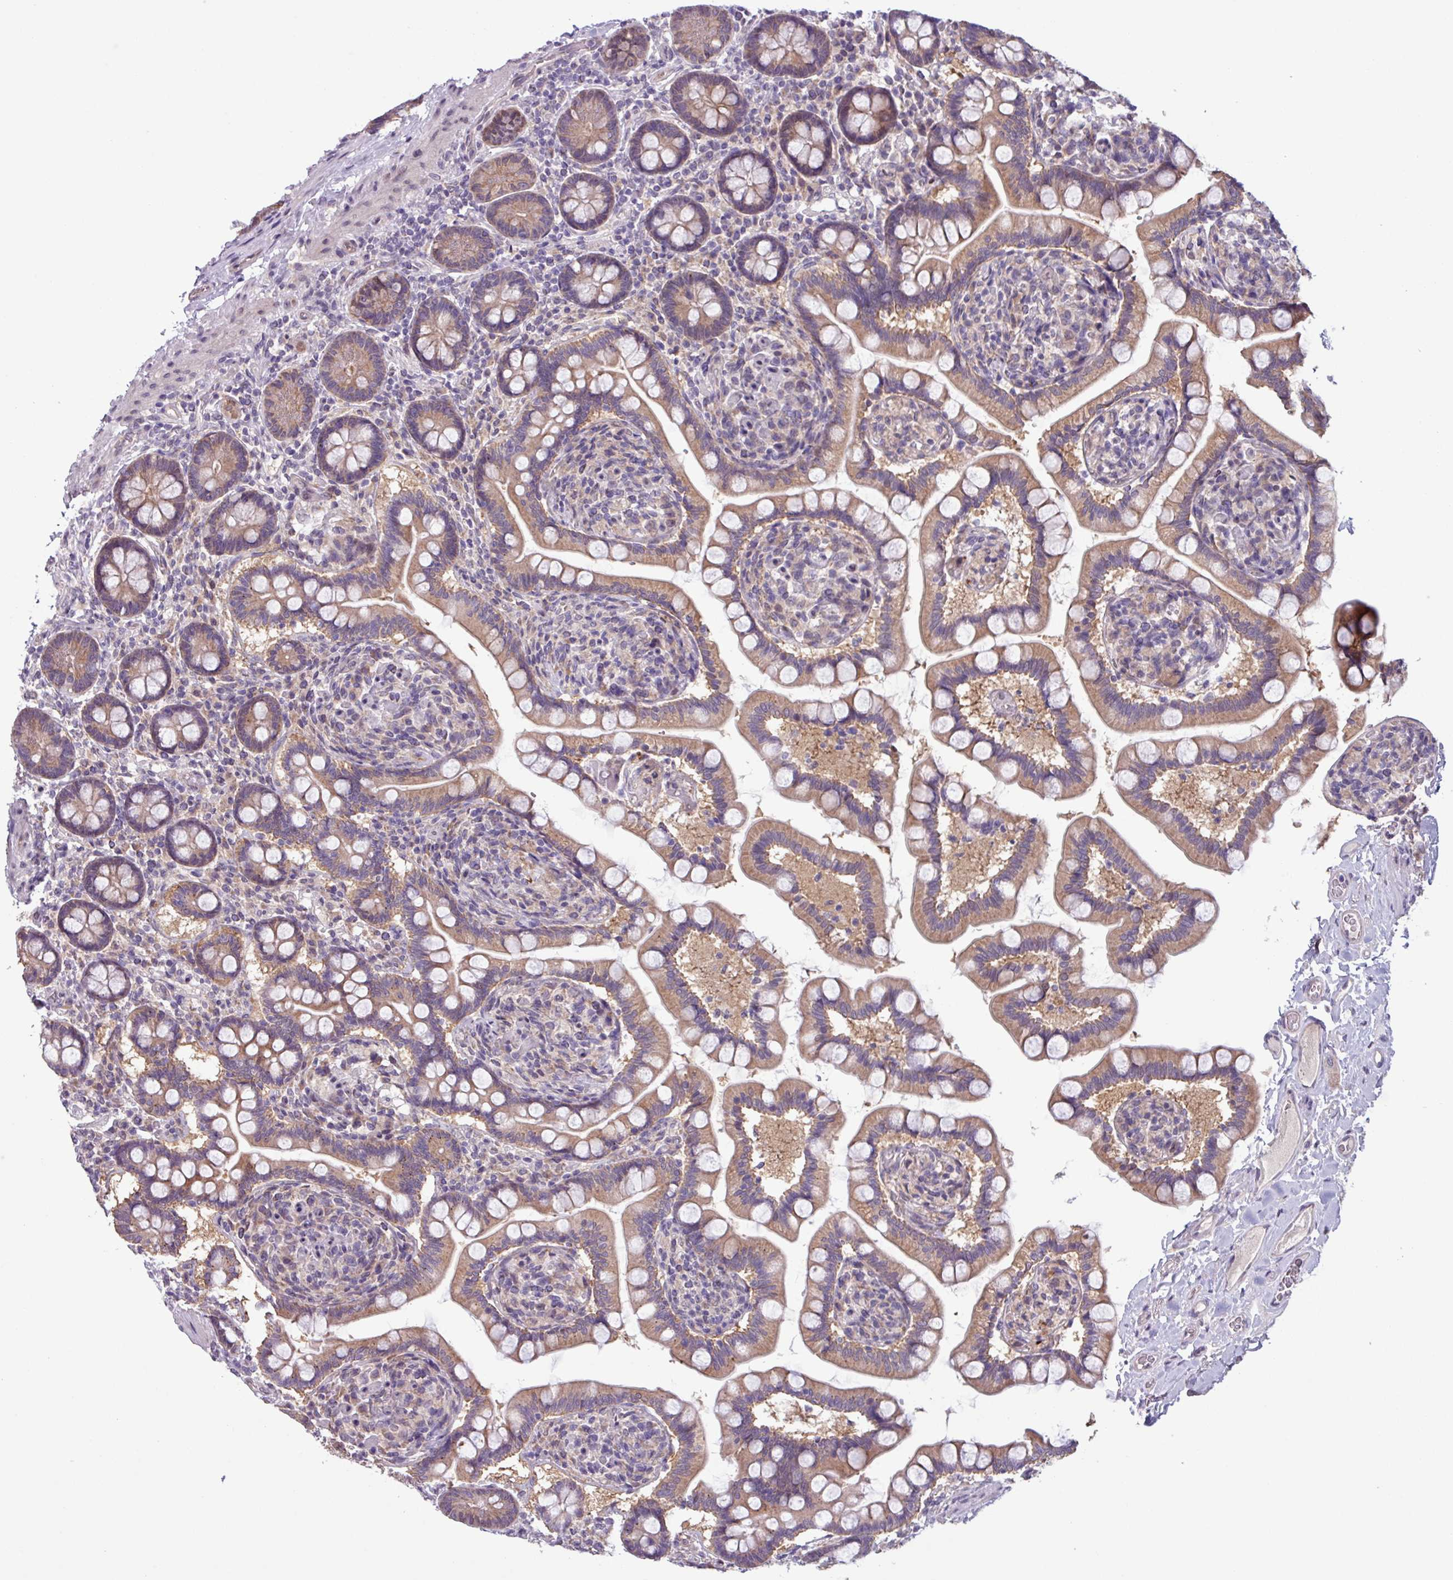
{"staining": {"intensity": "moderate", "quantity": "25%-75%", "location": "cytoplasmic/membranous"}, "tissue": "small intestine", "cell_type": "Glandular cells", "image_type": "normal", "snomed": [{"axis": "morphology", "description": "Normal tissue, NOS"}, {"axis": "topography", "description": "Small intestine"}], "caption": "Immunohistochemistry (IHC) of benign human small intestine shows medium levels of moderate cytoplasmic/membranous expression in approximately 25%-75% of glandular cells. The staining was performed using DAB, with brown indicating positive protein expression. Nuclei are stained blue with hematoxylin.", "gene": "C20orf27", "patient": {"sex": "female", "age": 64}}